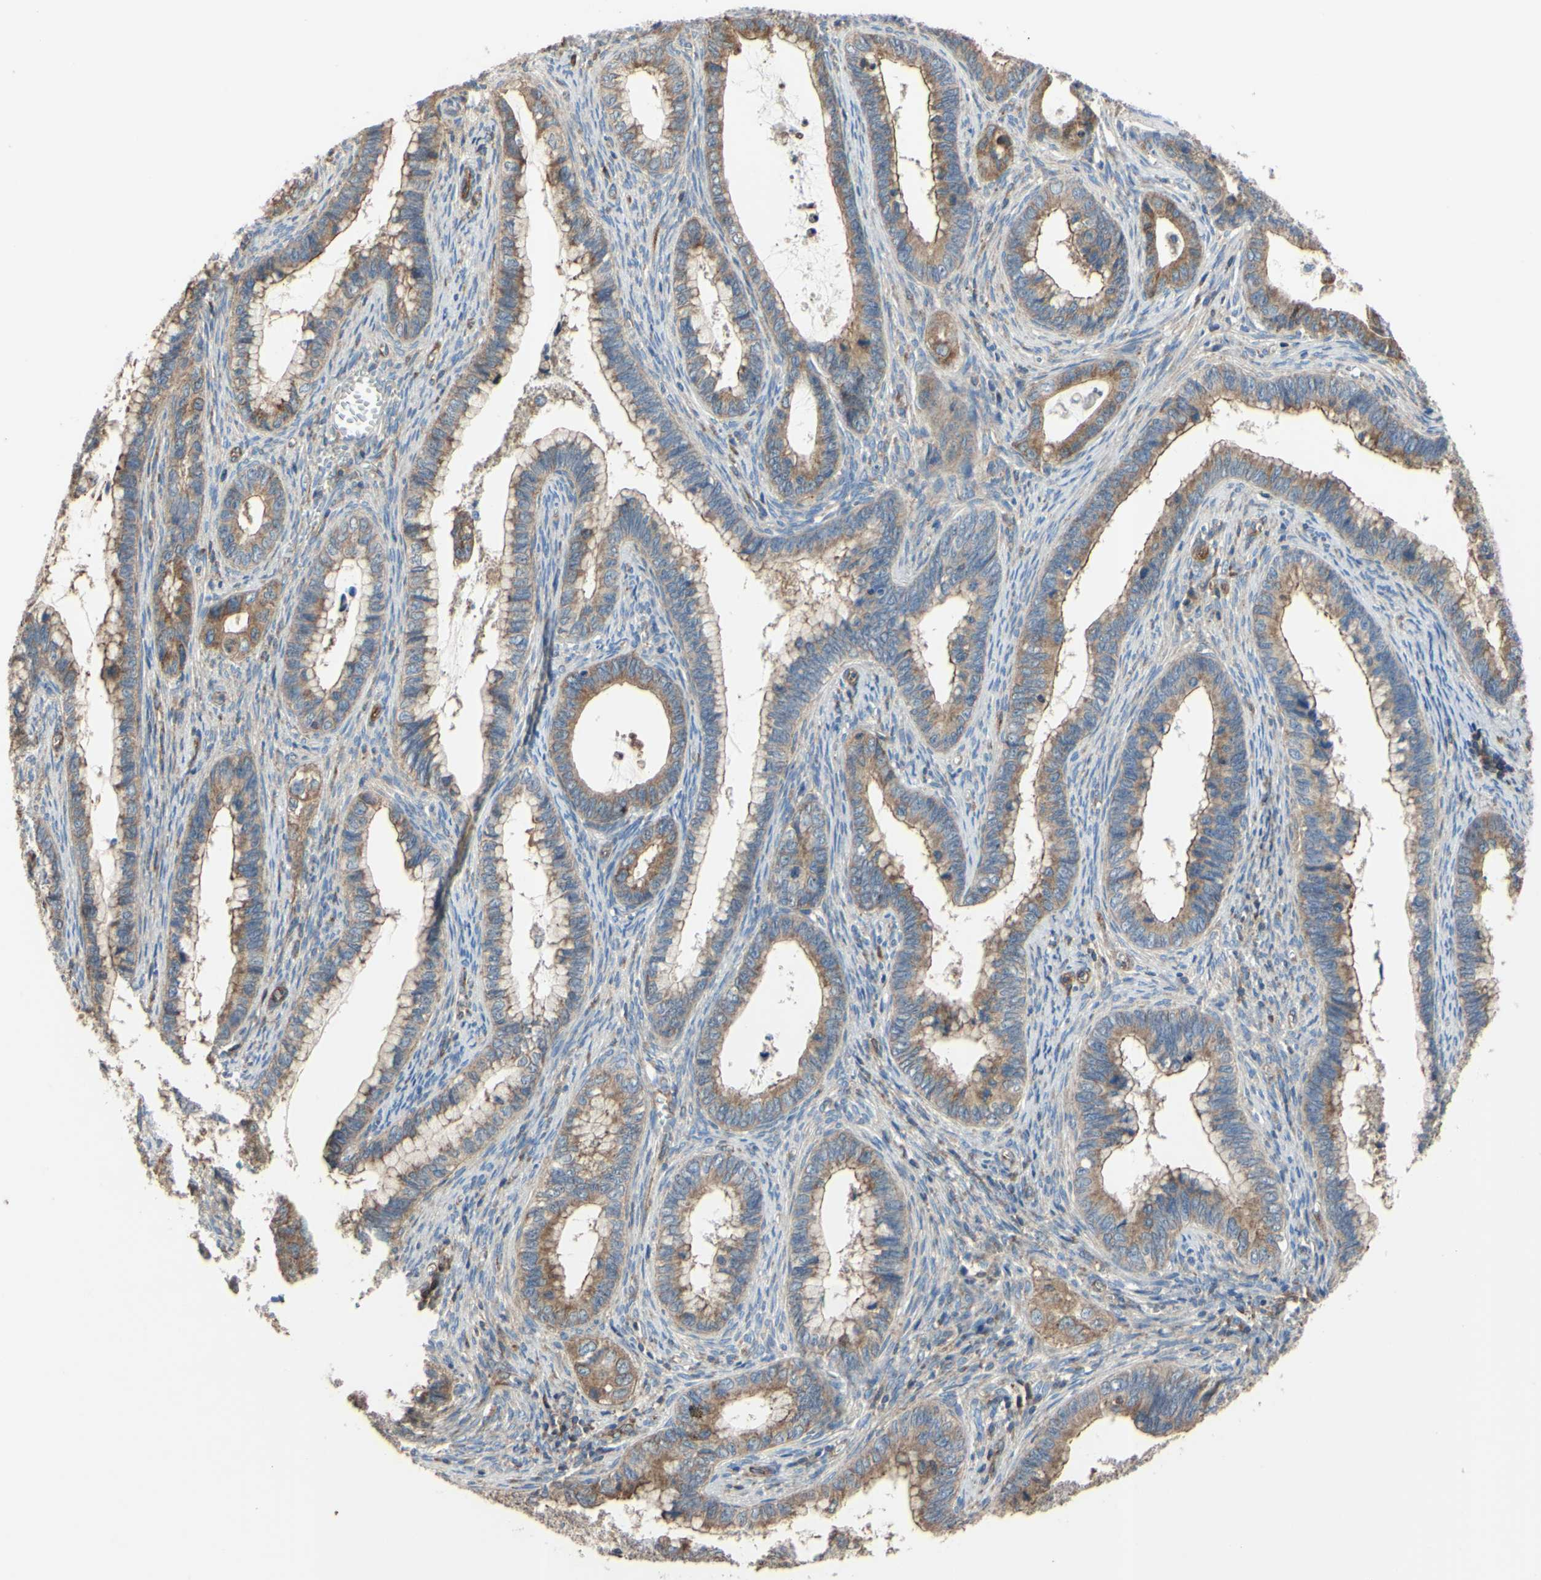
{"staining": {"intensity": "moderate", "quantity": ">75%", "location": "cytoplasmic/membranous"}, "tissue": "cervical cancer", "cell_type": "Tumor cells", "image_type": "cancer", "snomed": [{"axis": "morphology", "description": "Adenocarcinoma, NOS"}, {"axis": "topography", "description": "Cervix"}], "caption": "There is medium levels of moderate cytoplasmic/membranous expression in tumor cells of cervical adenocarcinoma, as demonstrated by immunohistochemical staining (brown color).", "gene": "BECN1", "patient": {"sex": "female", "age": 44}}